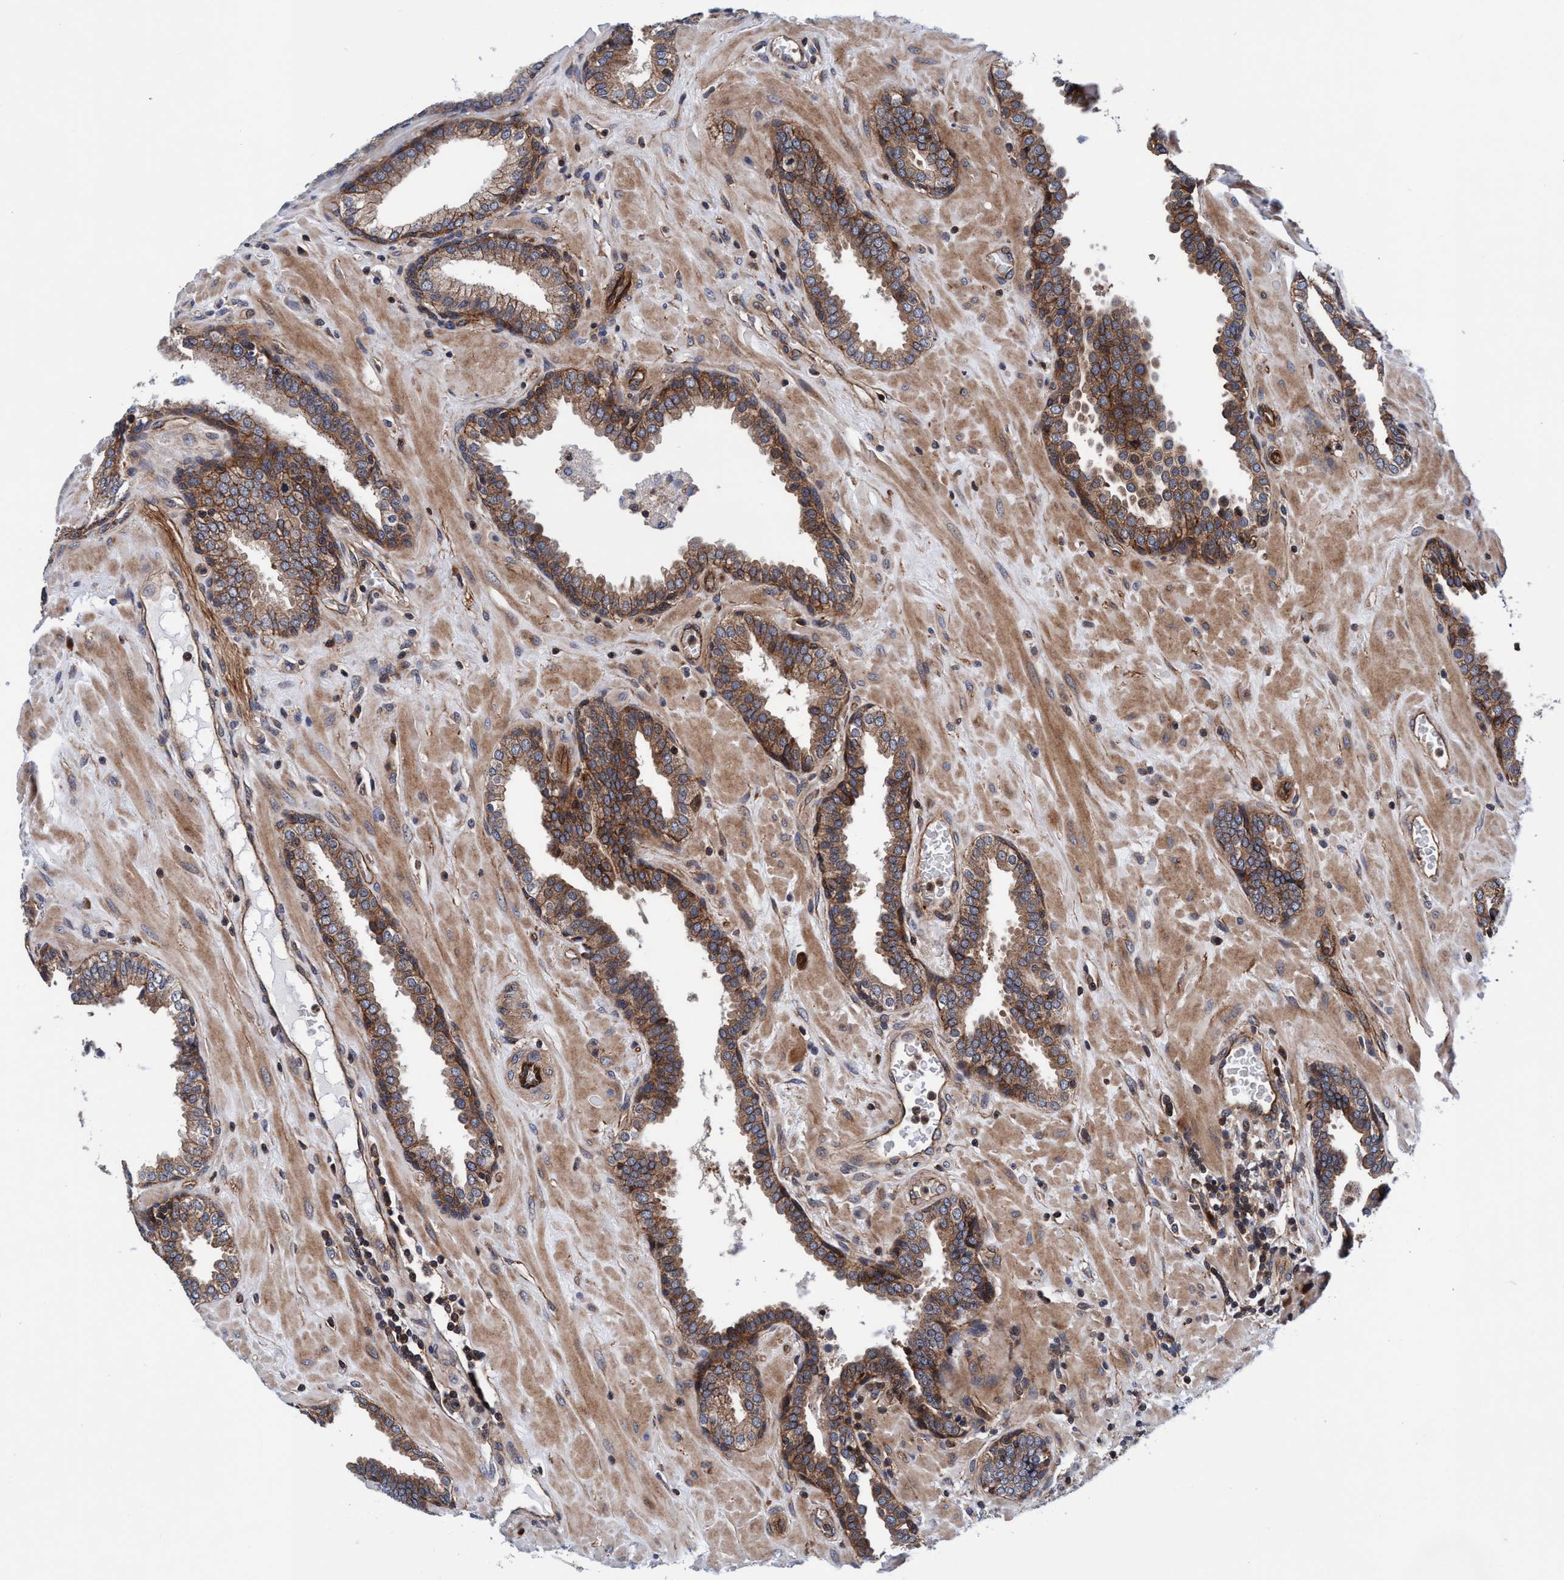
{"staining": {"intensity": "strong", "quantity": ">75%", "location": "cytoplasmic/membranous"}, "tissue": "prostate", "cell_type": "Glandular cells", "image_type": "normal", "snomed": [{"axis": "morphology", "description": "Normal tissue, NOS"}, {"axis": "topography", "description": "Prostate"}], "caption": "An image showing strong cytoplasmic/membranous positivity in about >75% of glandular cells in benign prostate, as visualized by brown immunohistochemical staining.", "gene": "MCM3AP", "patient": {"sex": "male", "age": 51}}